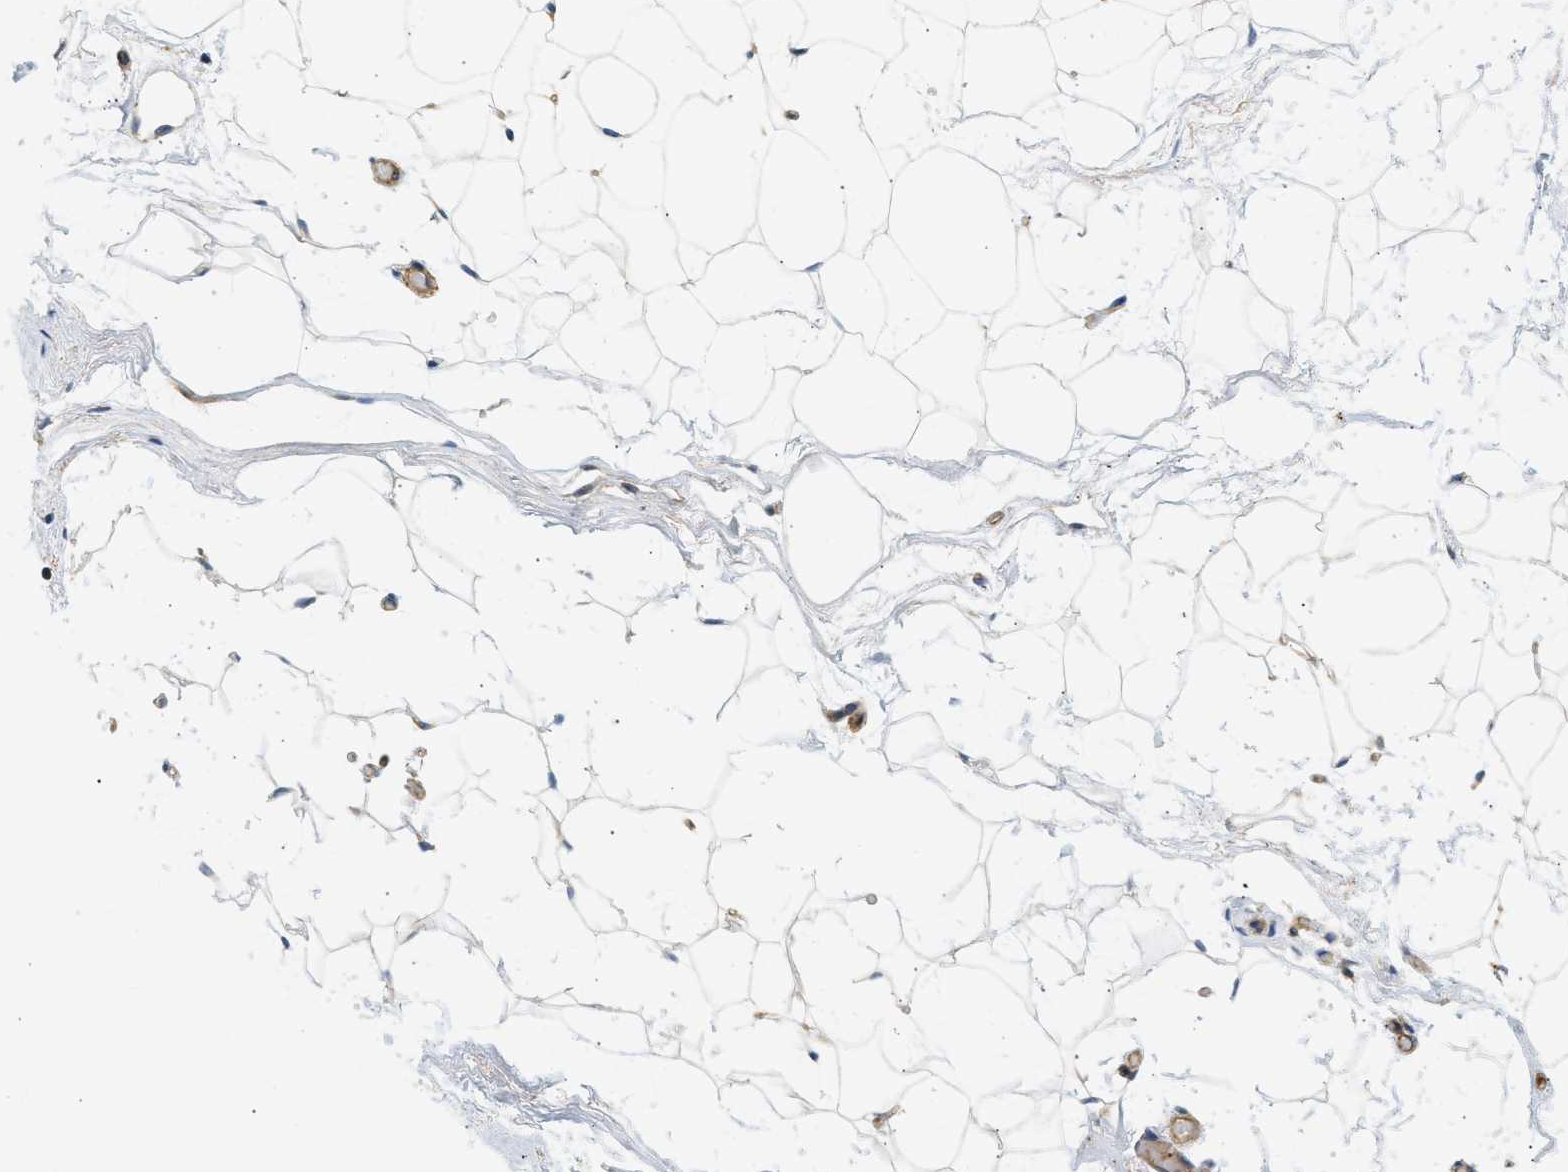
{"staining": {"intensity": "moderate", "quantity": "<25%", "location": "cytoplasmic/membranous"}, "tissue": "adipose tissue", "cell_type": "Adipocytes", "image_type": "normal", "snomed": [{"axis": "morphology", "description": "Normal tissue, NOS"}, {"axis": "topography", "description": "Breast"}, {"axis": "topography", "description": "Soft tissue"}], "caption": "This photomicrograph demonstrates benign adipose tissue stained with IHC to label a protein in brown. The cytoplasmic/membranous of adipocytes show moderate positivity for the protein. Nuclei are counter-stained blue.", "gene": "STRN", "patient": {"sex": "female", "age": 75}}